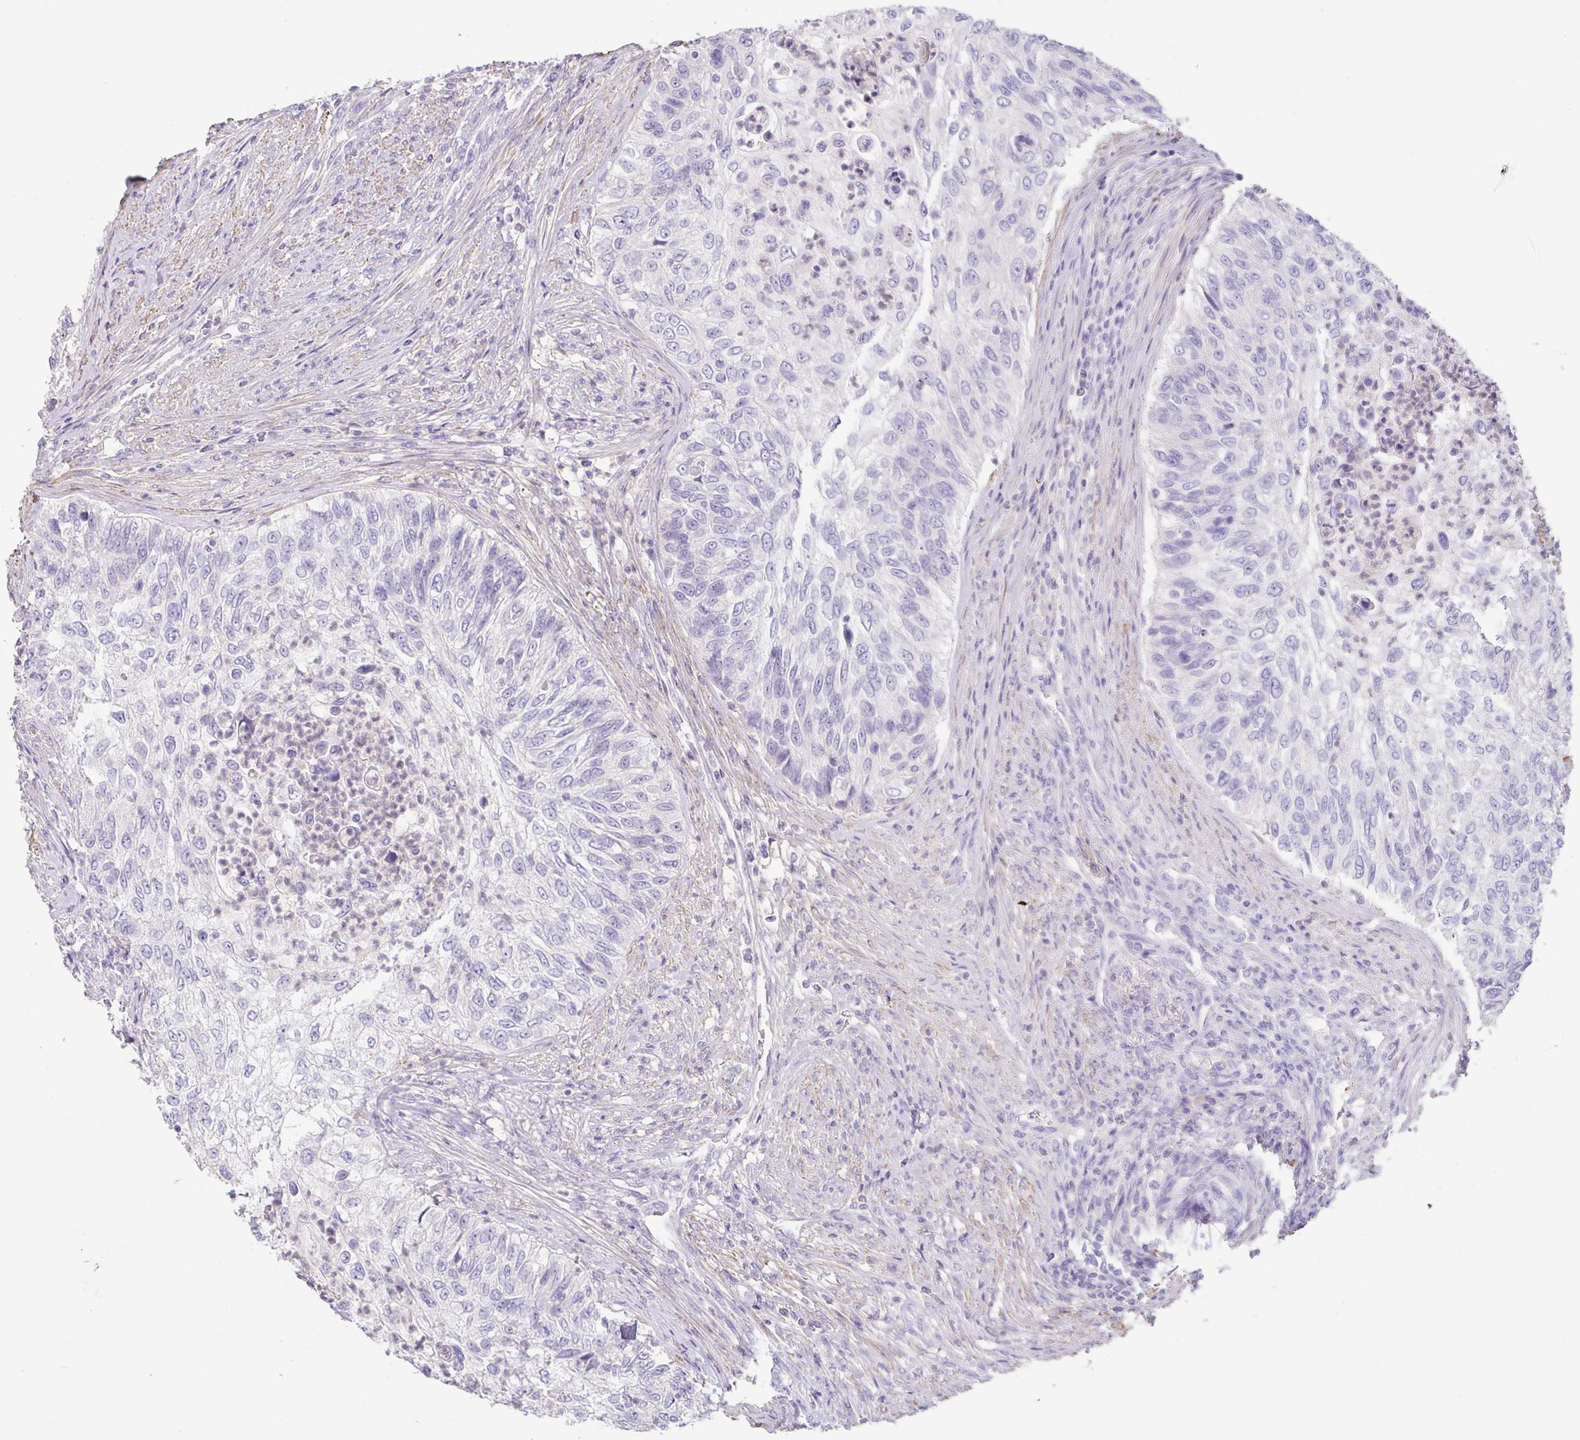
{"staining": {"intensity": "negative", "quantity": "none", "location": "none"}, "tissue": "urothelial cancer", "cell_type": "Tumor cells", "image_type": "cancer", "snomed": [{"axis": "morphology", "description": "Urothelial carcinoma, High grade"}, {"axis": "topography", "description": "Urinary bladder"}], "caption": "Immunohistochemistry histopathology image of high-grade urothelial carcinoma stained for a protein (brown), which shows no staining in tumor cells.", "gene": "PYGM", "patient": {"sex": "female", "age": 60}}